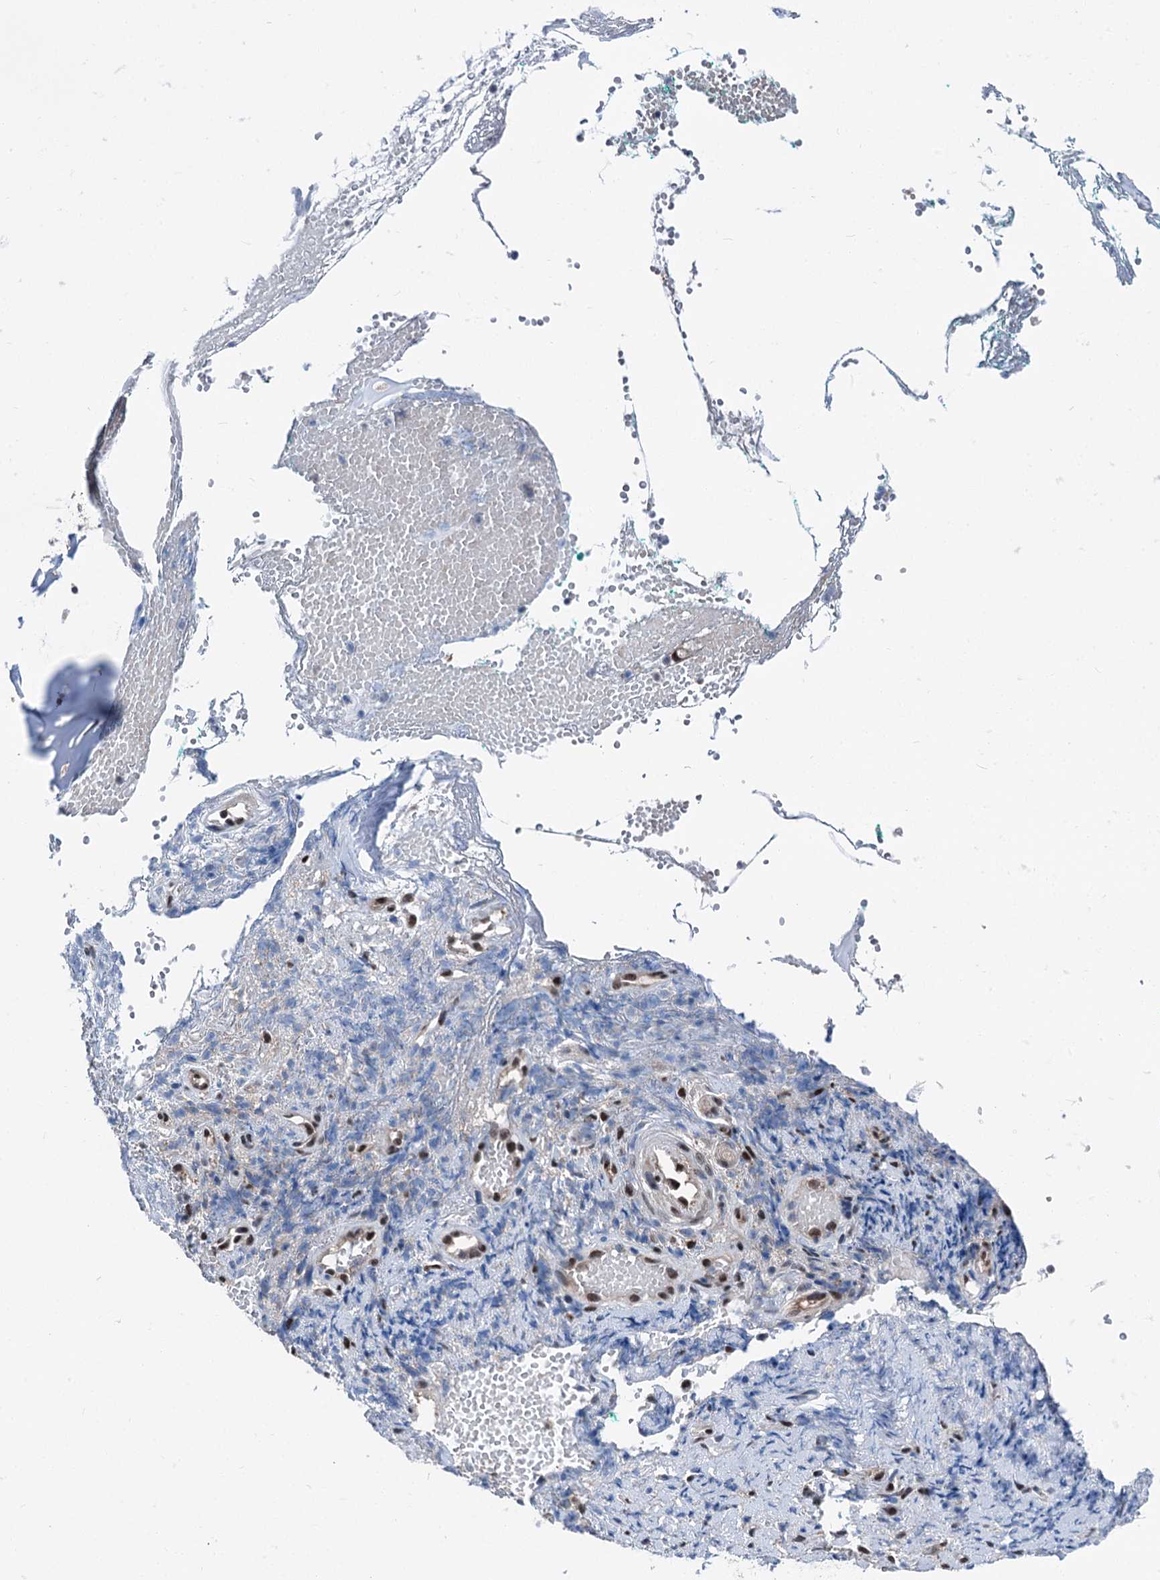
{"staining": {"intensity": "weak", "quantity": ">75%", "location": "nuclear"}, "tissue": "adipose tissue", "cell_type": "Adipocytes", "image_type": "normal", "snomed": [{"axis": "morphology", "description": "Normal tissue, NOS"}, {"axis": "morphology", "description": "Basal cell carcinoma"}, {"axis": "topography", "description": "Cartilage tissue"}, {"axis": "topography", "description": "Nasopharynx"}, {"axis": "topography", "description": "Oral tissue"}], "caption": "A micrograph of adipose tissue stained for a protein demonstrates weak nuclear brown staining in adipocytes. The staining was performed using DAB (3,3'-diaminobenzidine), with brown indicating positive protein expression. Nuclei are stained blue with hematoxylin.", "gene": "PSMD13", "patient": {"sex": "female", "age": 77}}